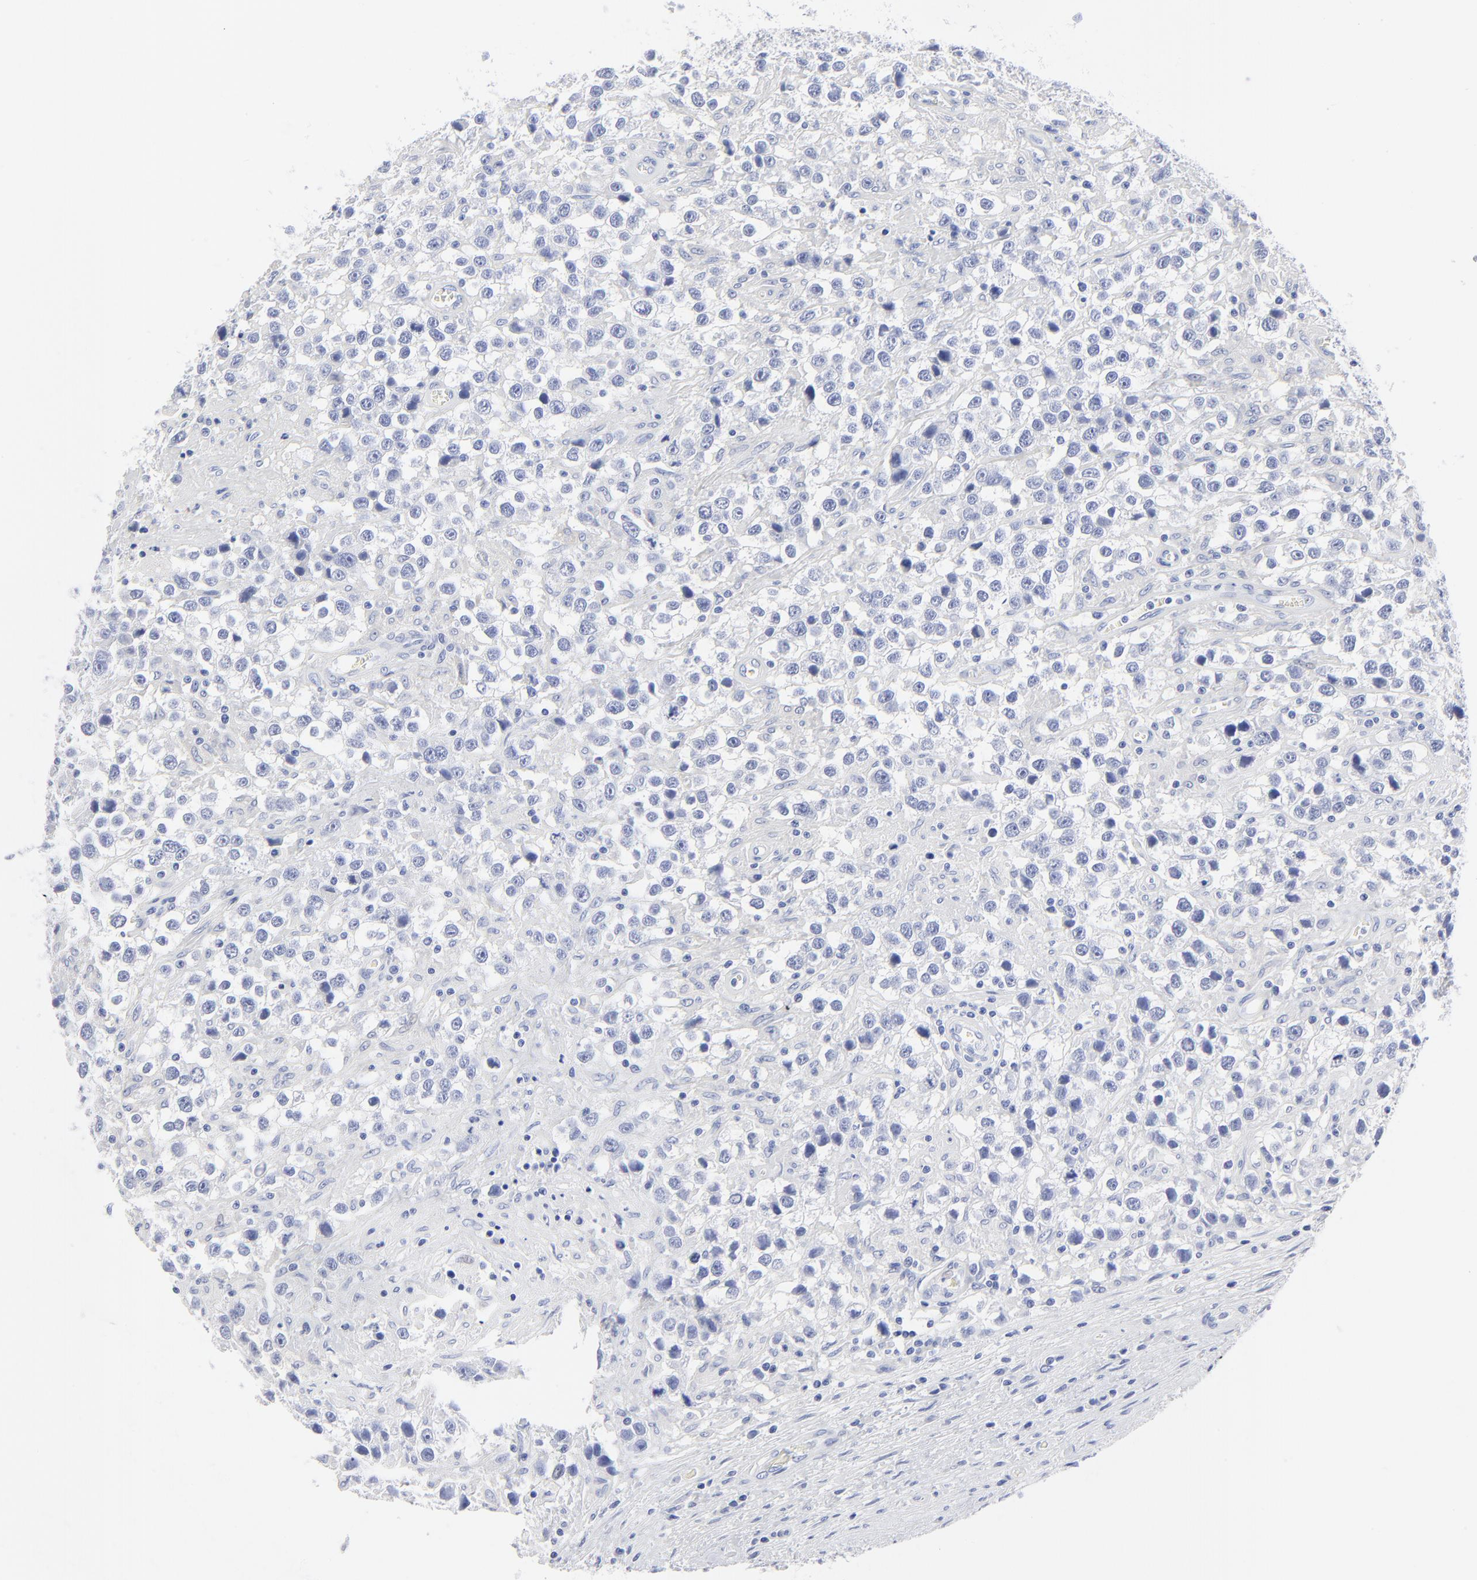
{"staining": {"intensity": "negative", "quantity": "none", "location": "none"}, "tissue": "testis cancer", "cell_type": "Tumor cells", "image_type": "cancer", "snomed": [{"axis": "morphology", "description": "Seminoma, NOS"}, {"axis": "topography", "description": "Testis"}], "caption": "Testis cancer stained for a protein using immunohistochemistry (IHC) reveals no positivity tumor cells.", "gene": "PSD3", "patient": {"sex": "male", "age": 43}}